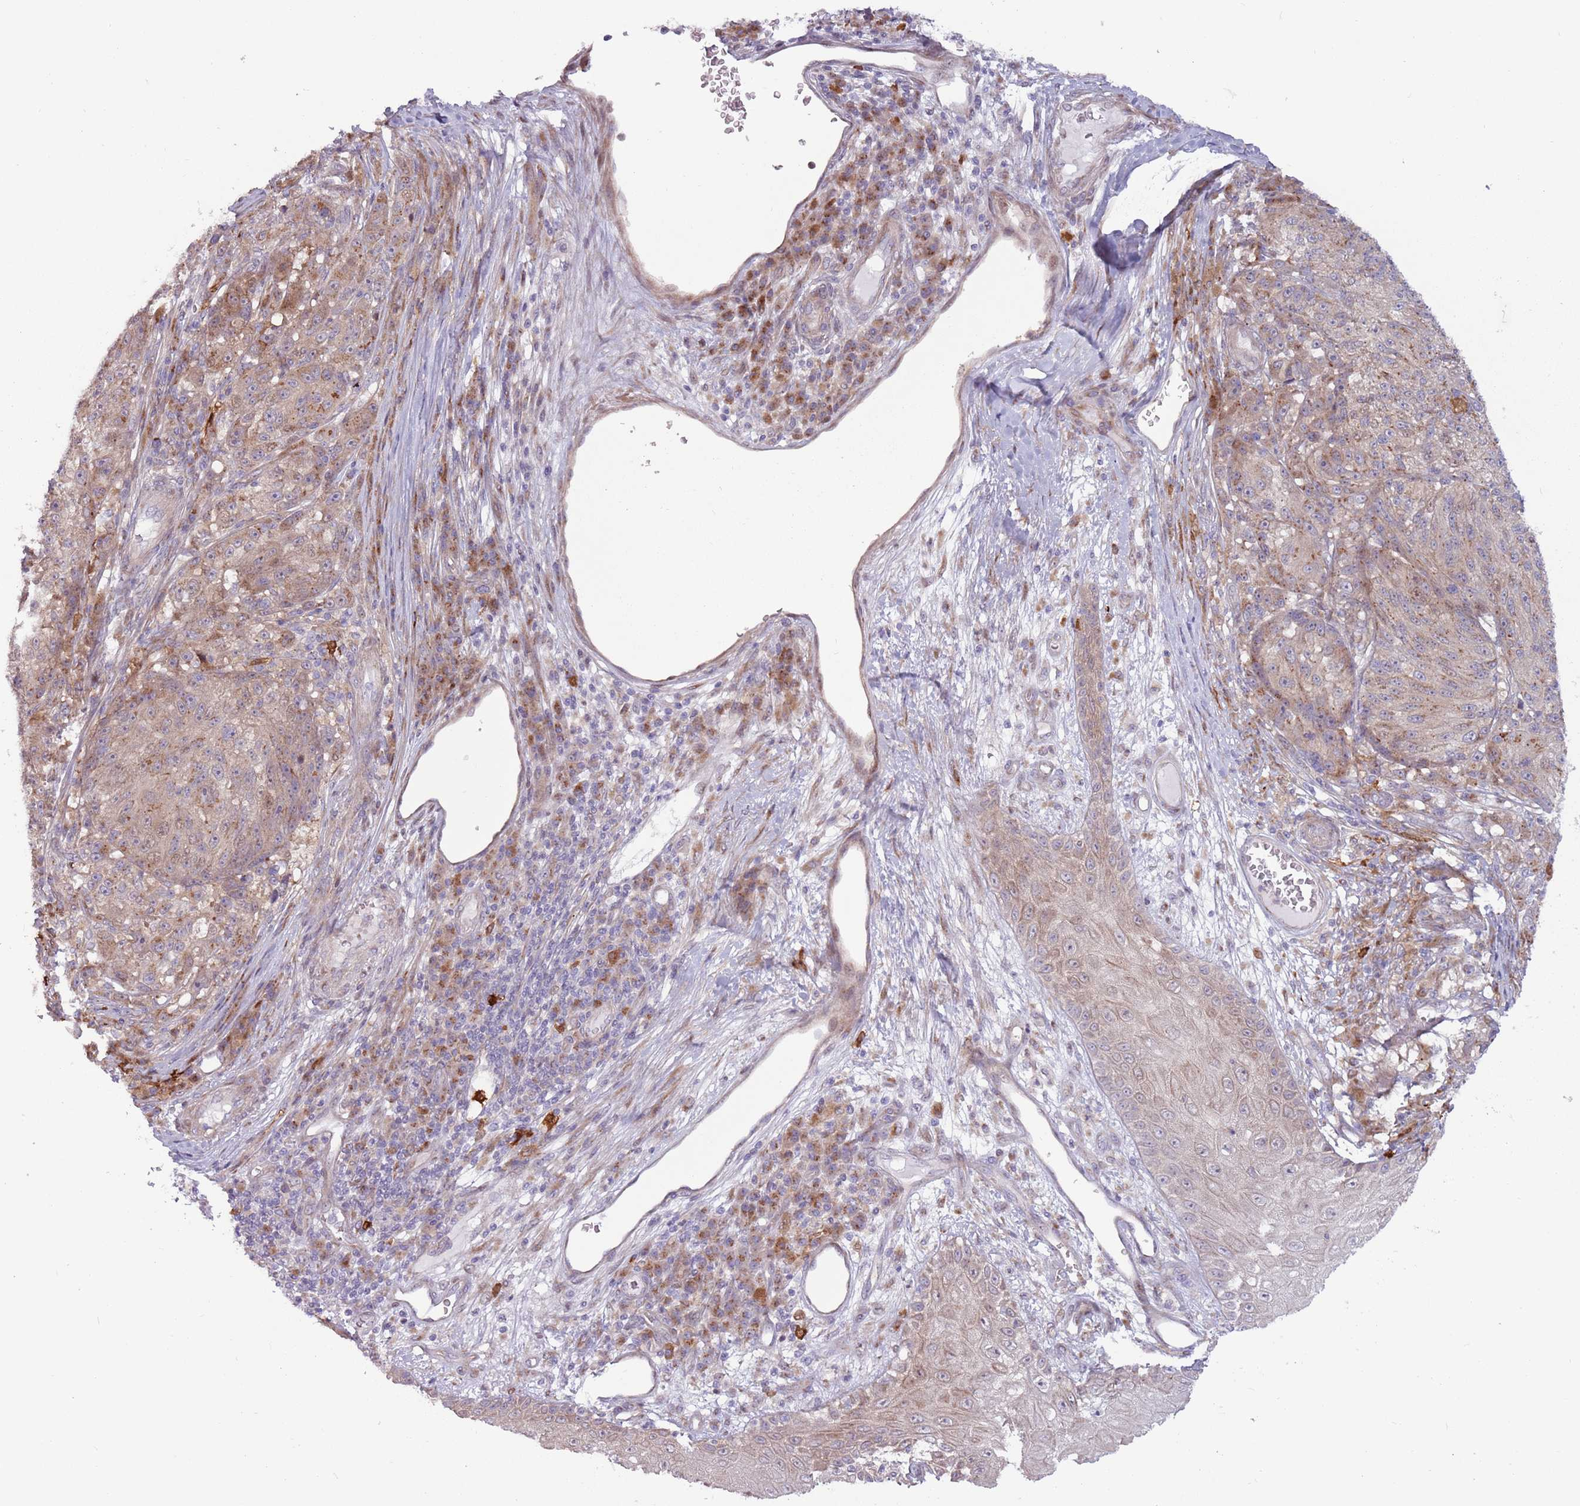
{"staining": {"intensity": "moderate", "quantity": "25%-75%", "location": "cytoplasmic/membranous"}, "tissue": "melanoma", "cell_type": "Tumor cells", "image_type": "cancer", "snomed": [{"axis": "morphology", "description": "Malignant melanoma, NOS"}, {"axis": "topography", "description": "Skin"}], "caption": "Immunohistochemical staining of human melanoma demonstrates medium levels of moderate cytoplasmic/membranous protein staining in approximately 25%-75% of tumor cells. (brown staining indicates protein expression, while blue staining denotes nuclei).", "gene": "CCDC150", "patient": {"sex": "male", "age": 53}}